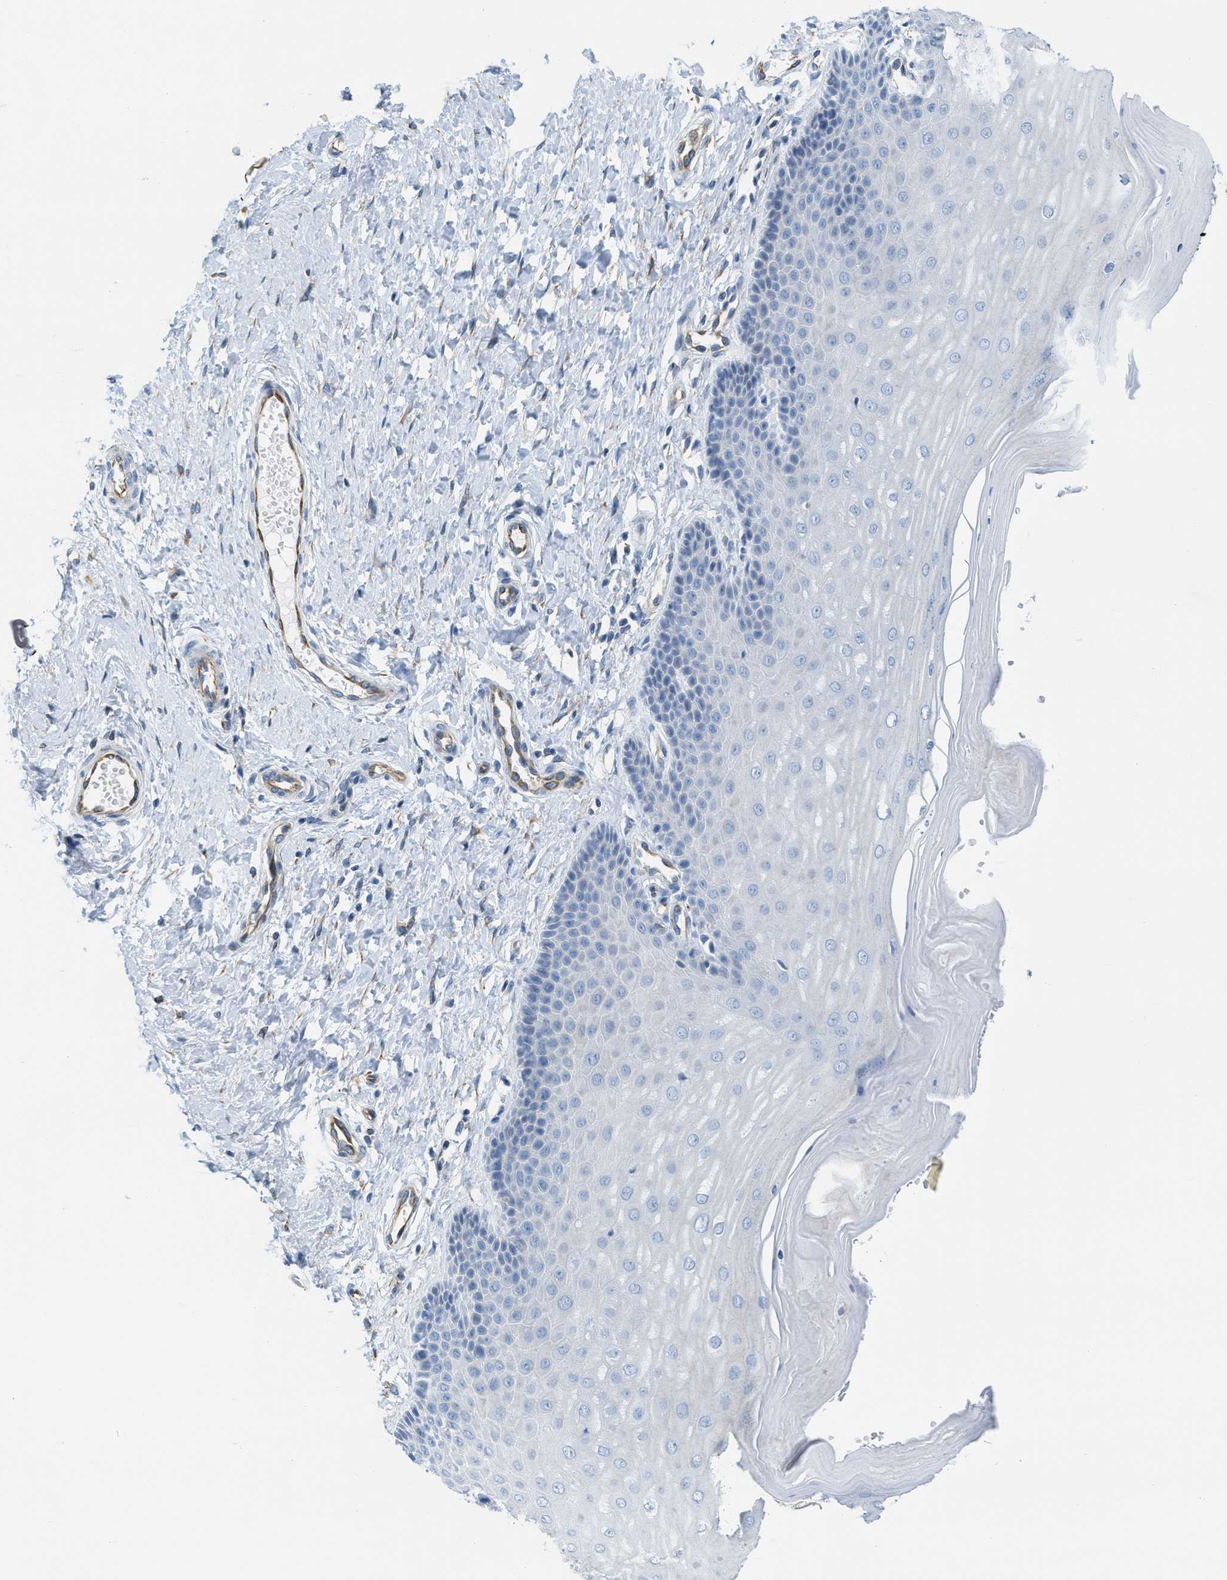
{"staining": {"intensity": "negative", "quantity": "none", "location": "none"}, "tissue": "cervix", "cell_type": "Glandular cells", "image_type": "normal", "snomed": [{"axis": "morphology", "description": "Normal tissue, NOS"}, {"axis": "topography", "description": "Cervix"}], "caption": "Immunohistochemistry (IHC) of benign human cervix shows no staining in glandular cells. (Stains: DAB immunohistochemistry (IHC) with hematoxylin counter stain, Microscopy: brightfield microscopy at high magnification).", "gene": "SLC12A1", "patient": {"sex": "female", "age": 55}}